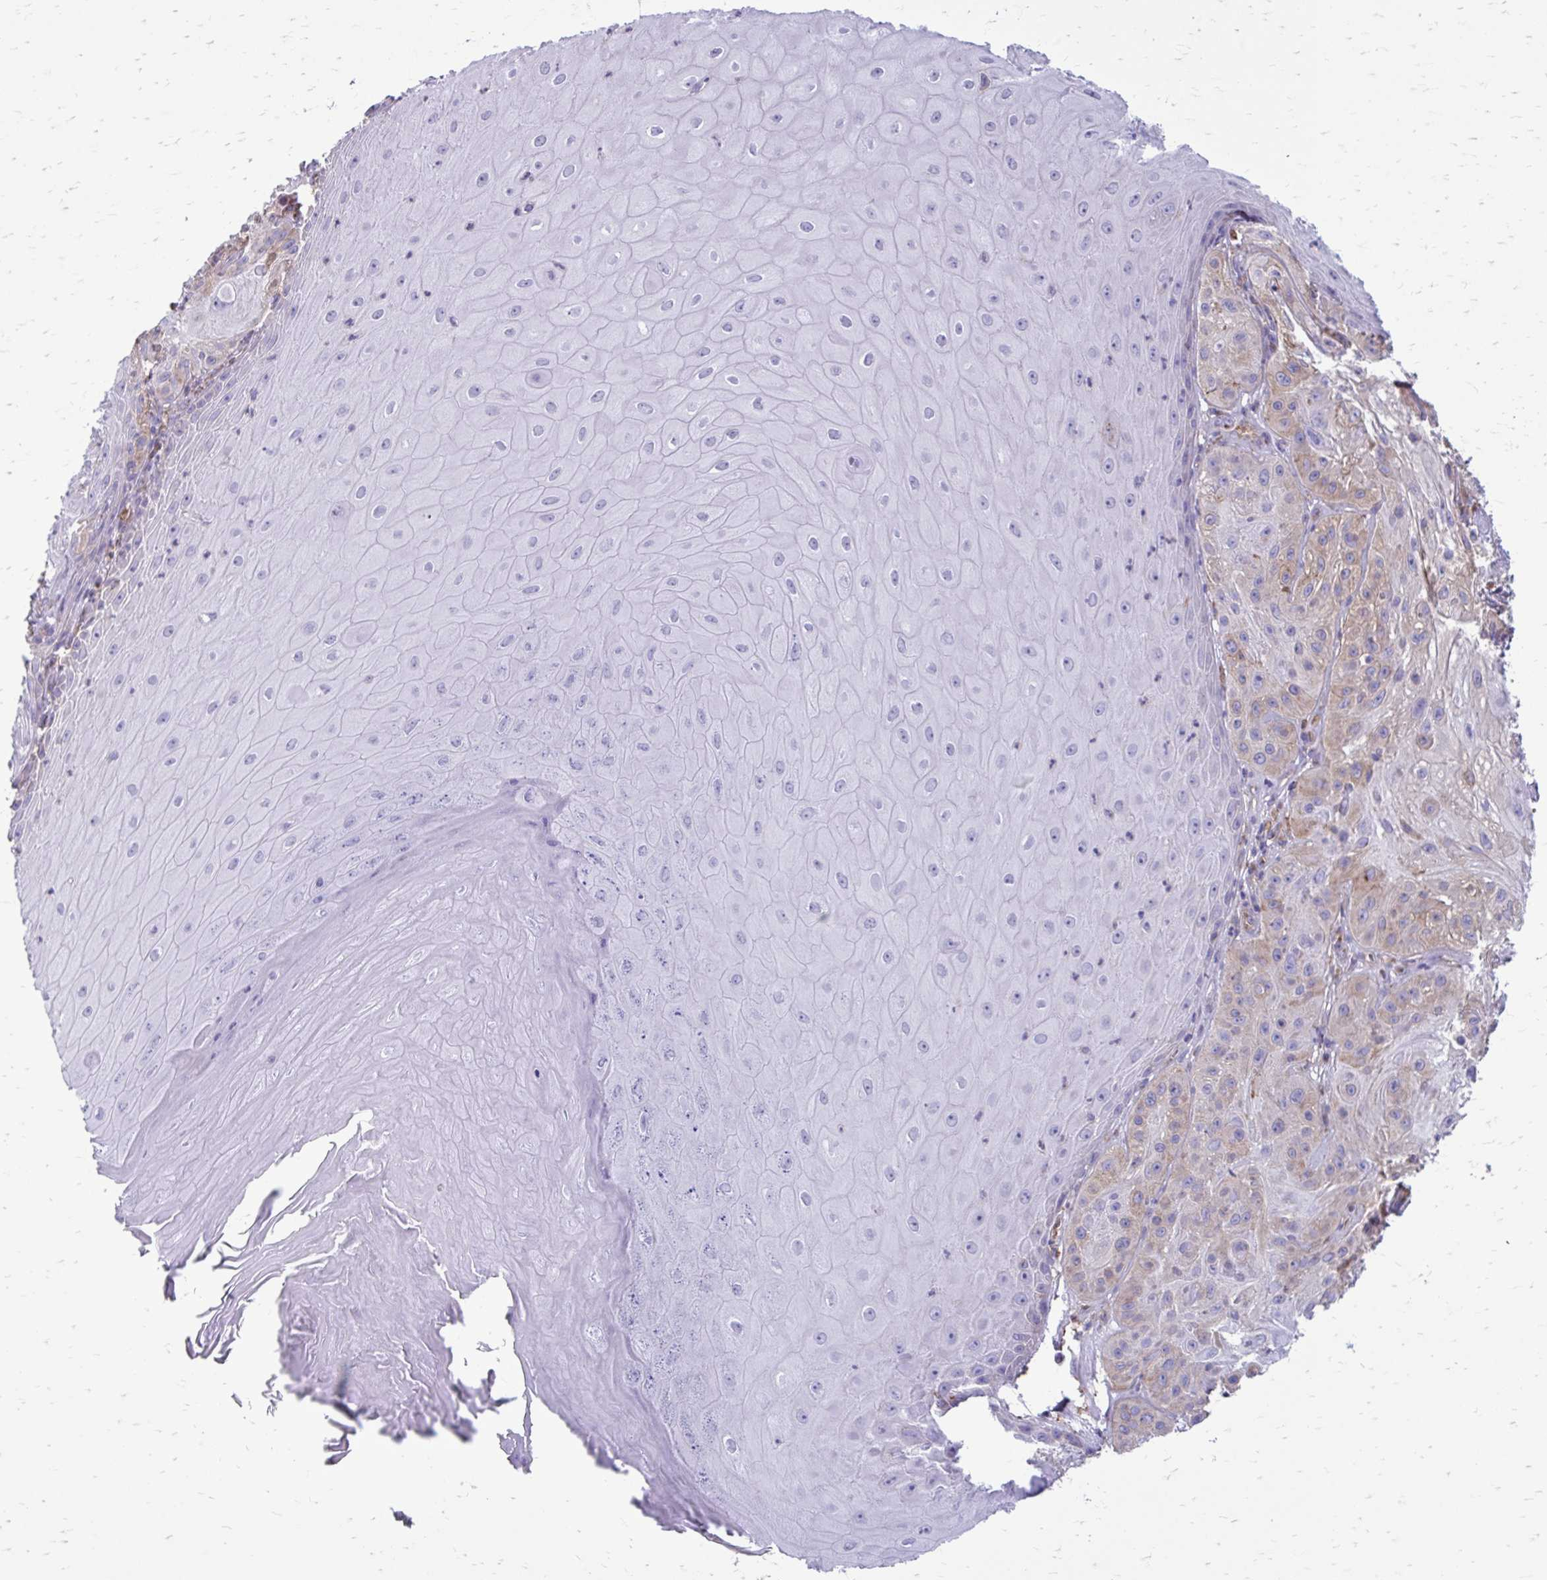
{"staining": {"intensity": "weak", "quantity": "<25%", "location": "cytoplasmic/membranous"}, "tissue": "skin cancer", "cell_type": "Tumor cells", "image_type": "cancer", "snomed": [{"axis": "morphology", "description": "Squamous cell carcinoma, NOS"}, {"axis": "topography", "description": "Skin"}], "caption": "Immunohistochemistry of squamous cell carcinoma (skin) displays no positivity in tumor cells.", "gene": "CLTA", "patient": {"sex": "male", "age": 85}}